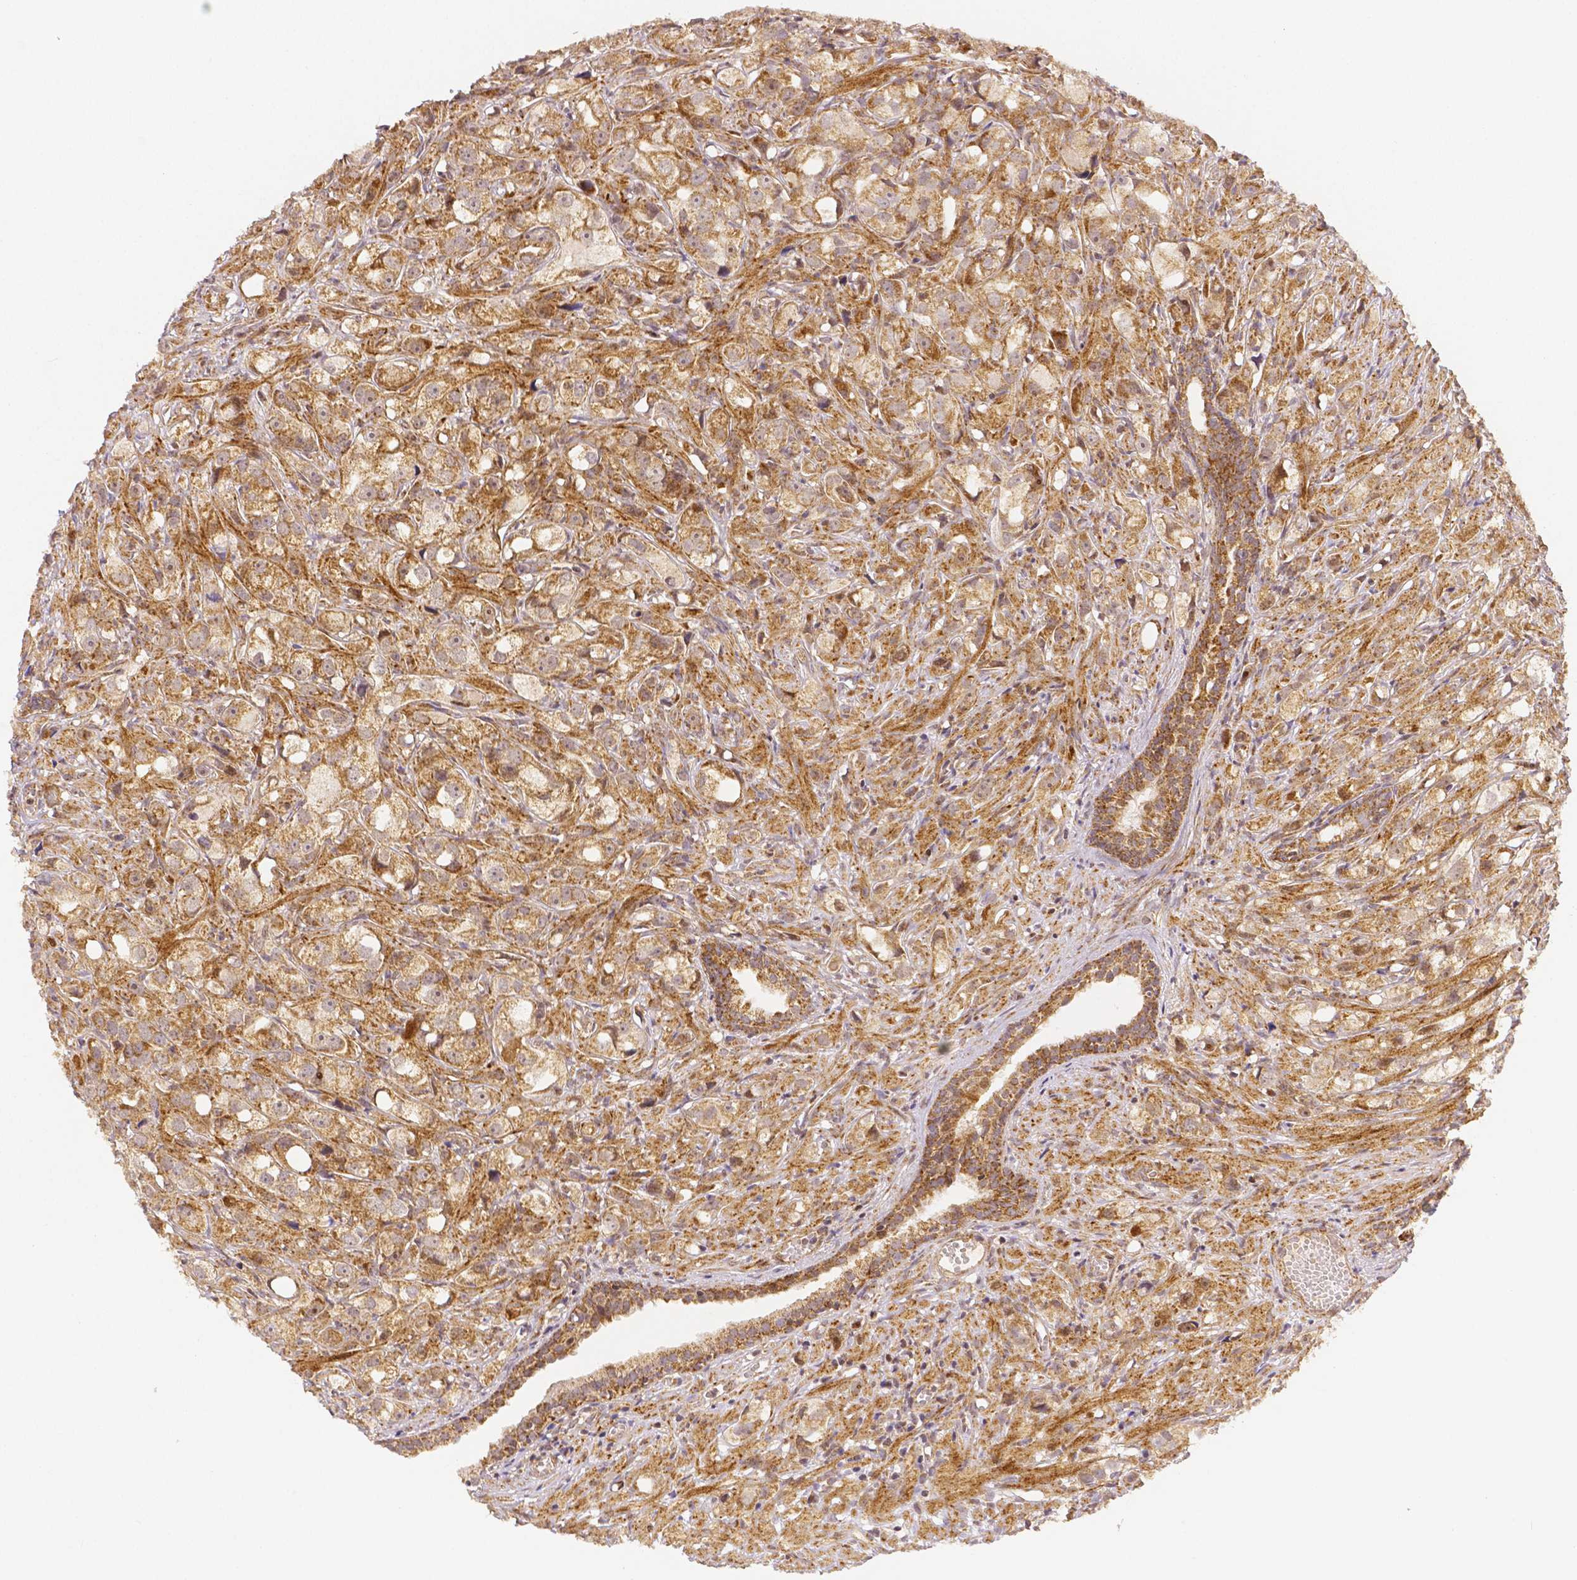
{"staining": {"intensity": "moderate", "quantity": ">75%", "location": "cytoplasmic/membranous"}, "tissue": "prostate cancer", "cell_type": "Tumor cells", "image_type": "cancer", "snomed": [{"axis": "morphology", "description": "Adenocarcinoma, High grade"}, {"axis": "topography", "description": "Prostate"}], "caption": "Prostate adenocarcinoma (high-grade) stained with a protein marker demonstrates moderate staining in tumor cells.", "gene": "RHOT1", "patient": {"sex": "male", "age": 75}}